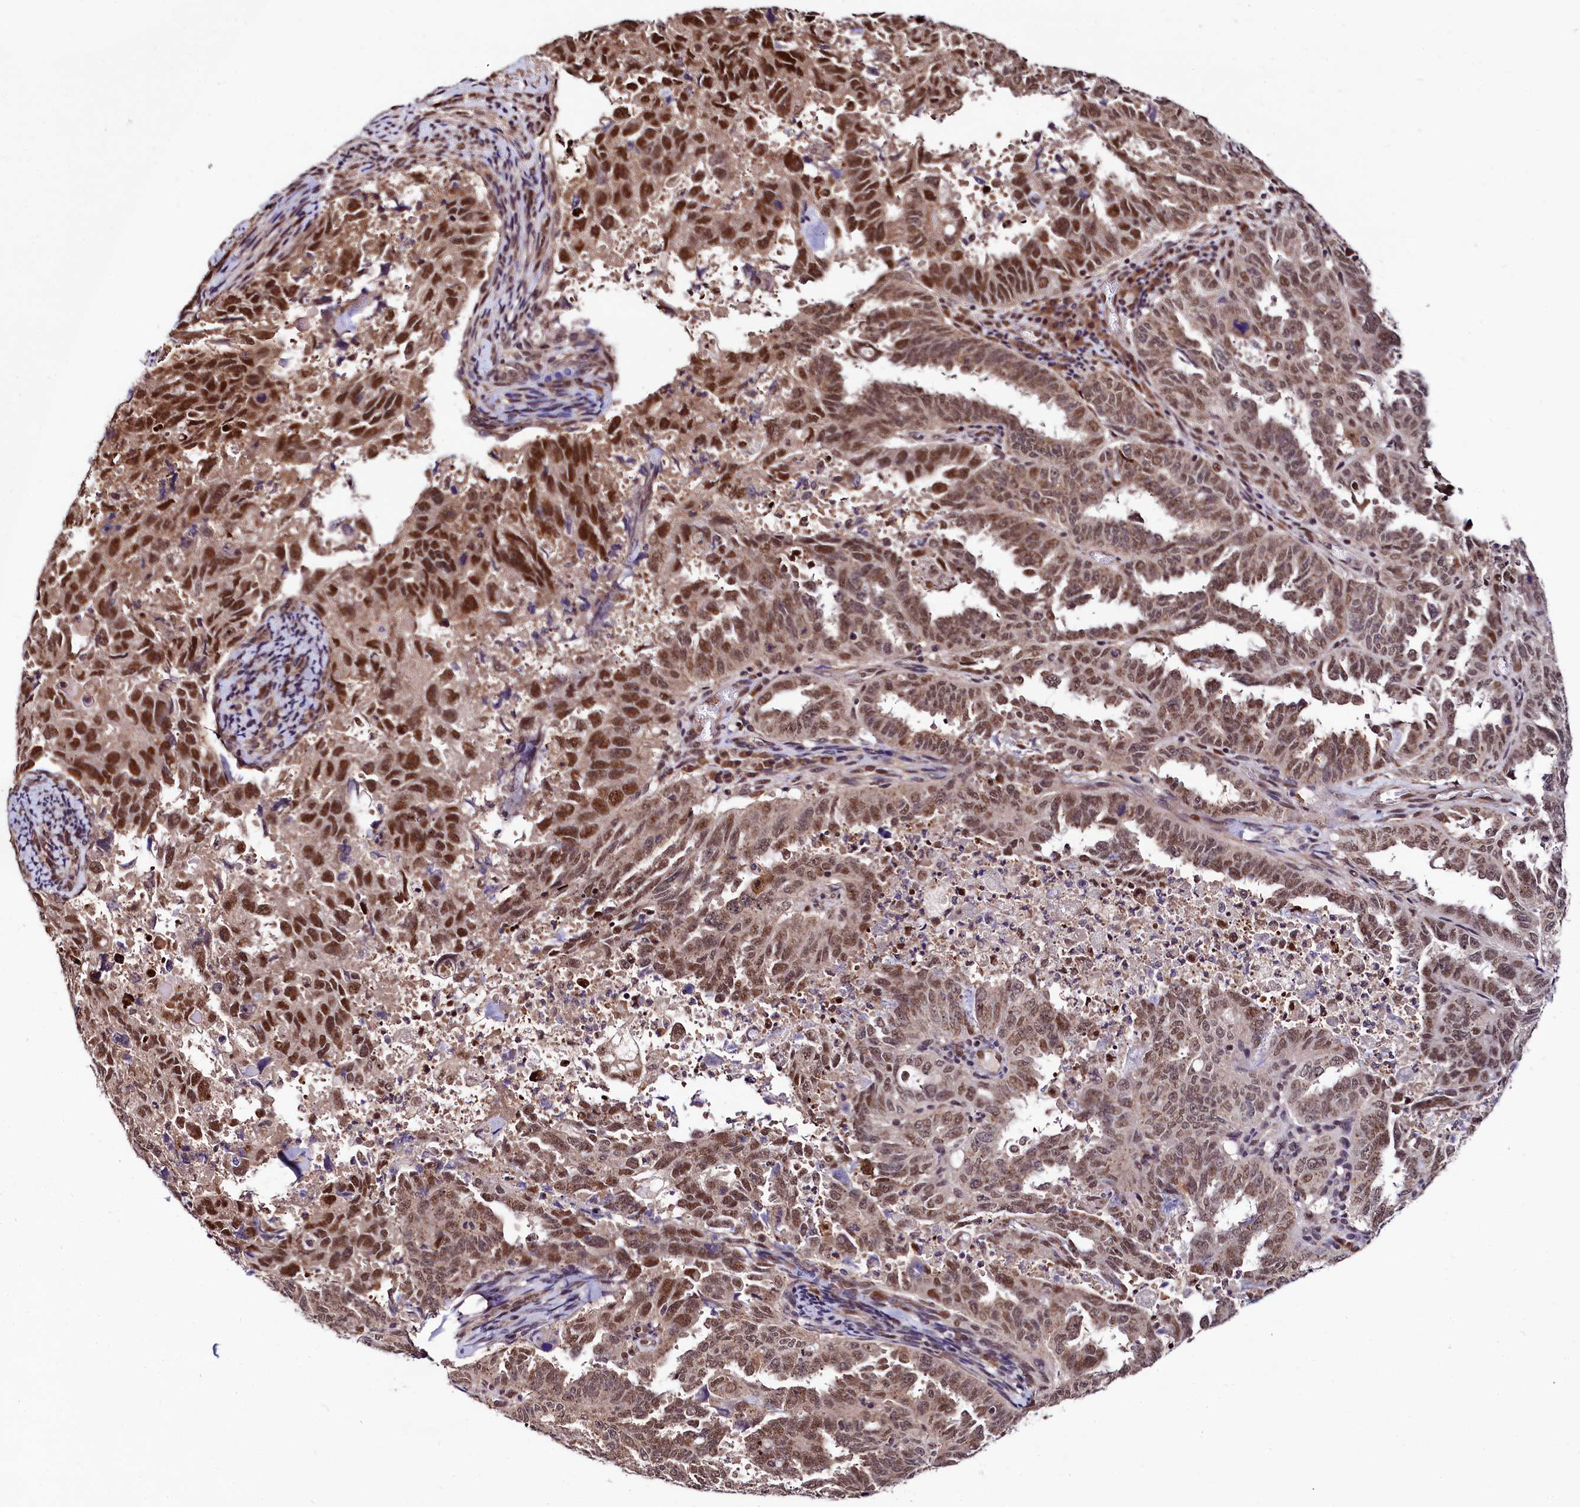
{"staining": {"intensity": "moderate", "quantity": "25%-75%", "location": "nuclear"}, "tissue": "endometrial cancer", "cell_type": "Tumor cells", "image_type": "cancer", "snomed": [{"axis": "morphology", "description": "Adenocarcinoma, NOS"}, {"axis": "topography", "description": "Endometrium"}], "caption": "An immunohistochemistry (IHC) histopathology image of neoplastic tissue is shown. Protein staining in brown shows moderate nuclear positivity in endometrial adenocarcinoma within tumor cells.", "gene": "LEO1", "patient": {"sex": "female", "age": 65}}